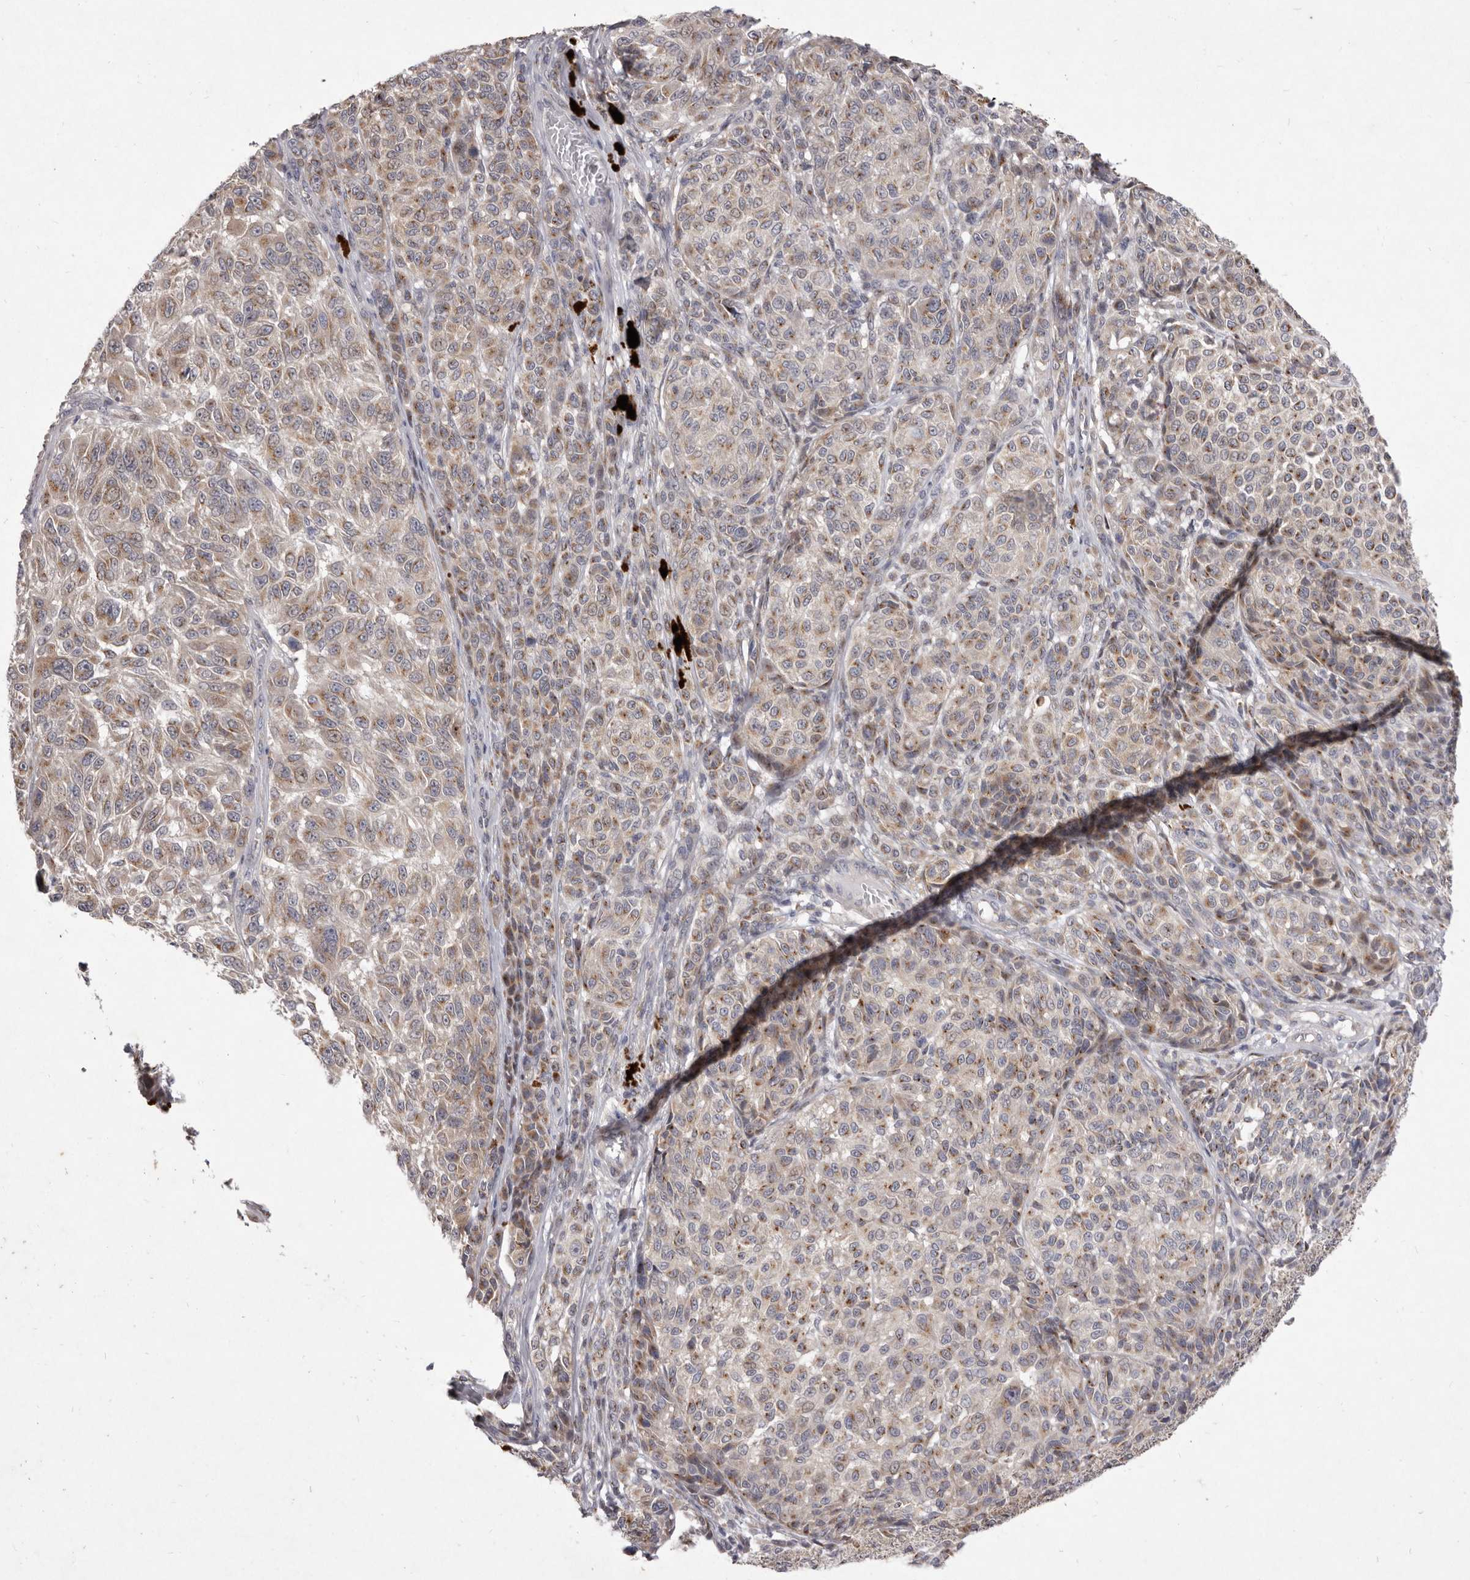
{"staining": {"intensity": "weak", "quantity": ">75%", "location": "cytoplasmic/membranous"}, "tissue": "melanoma", "cell_type": "Tumor cells", "image_type": "cancer", "snomed": [{"axis": "morphology", "description": "Malignant melanoma, NOS"}, {"axis": "topography", "description": "Skin"}], "caption": "Weak cytoplasmic/membranous positivity is appreciated in about >75% of tumor cells in malignant melanoma.", "gene": "P2RX6", "patient": {"sex": "male", "age": 83}}